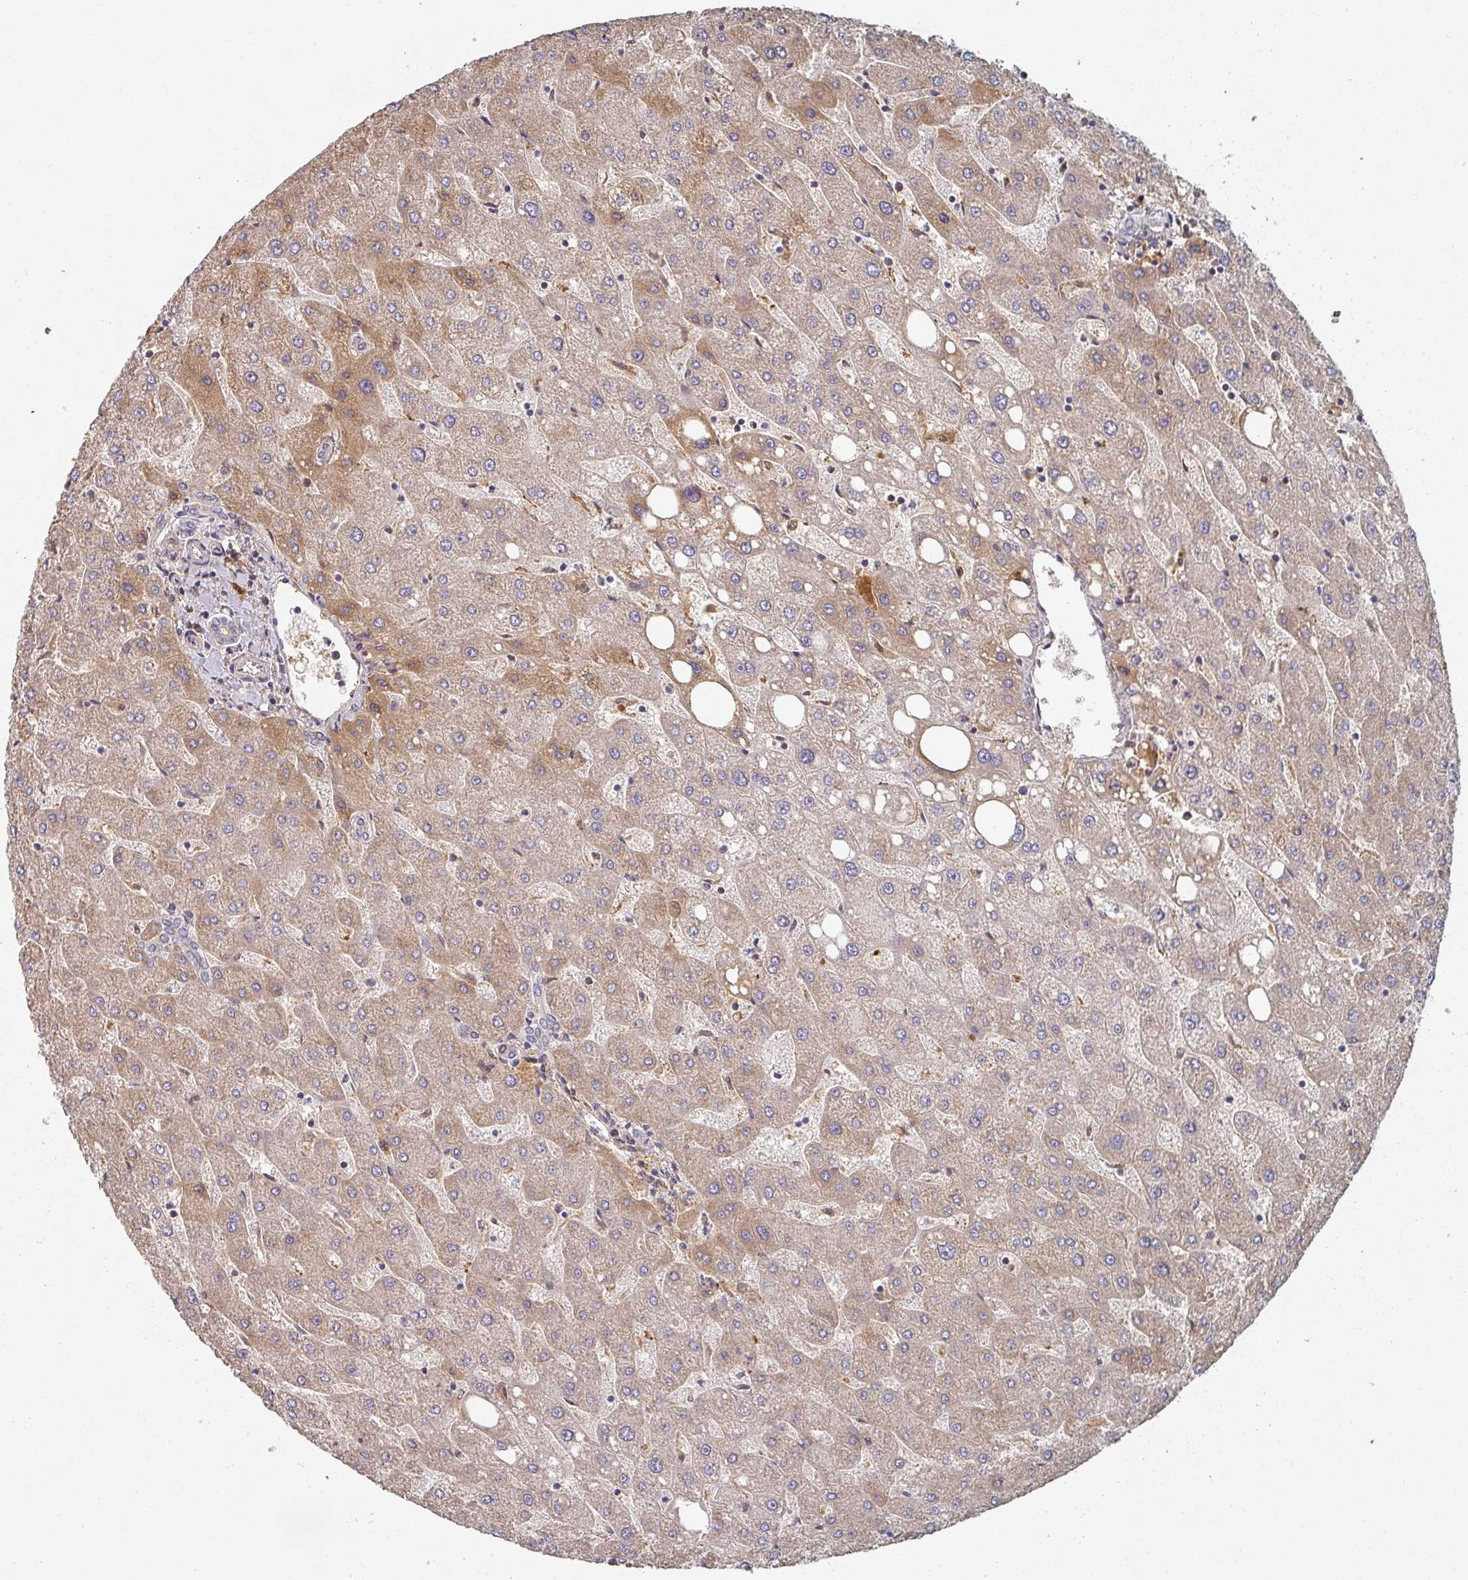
{"staining": {"intensity": "negative", "quantity": "none", "location": "none"}, "tissue": "liver", "cell_type": "Cholangiocytes", "image_type": "normal", "snomed": [{"axis": "morphology", "description": "Normal tissue, NOS"}, {"axis": "topography", "description": "Liver"}], "caption": "IHC image of benign liver: human liver stained with DAB (3,3'-diaminobenzidine) displays no significant protein positivity in cholangiocytes.", "gene": "ENSG00000249773", "patient": {"sex": "male", "age": 67}}